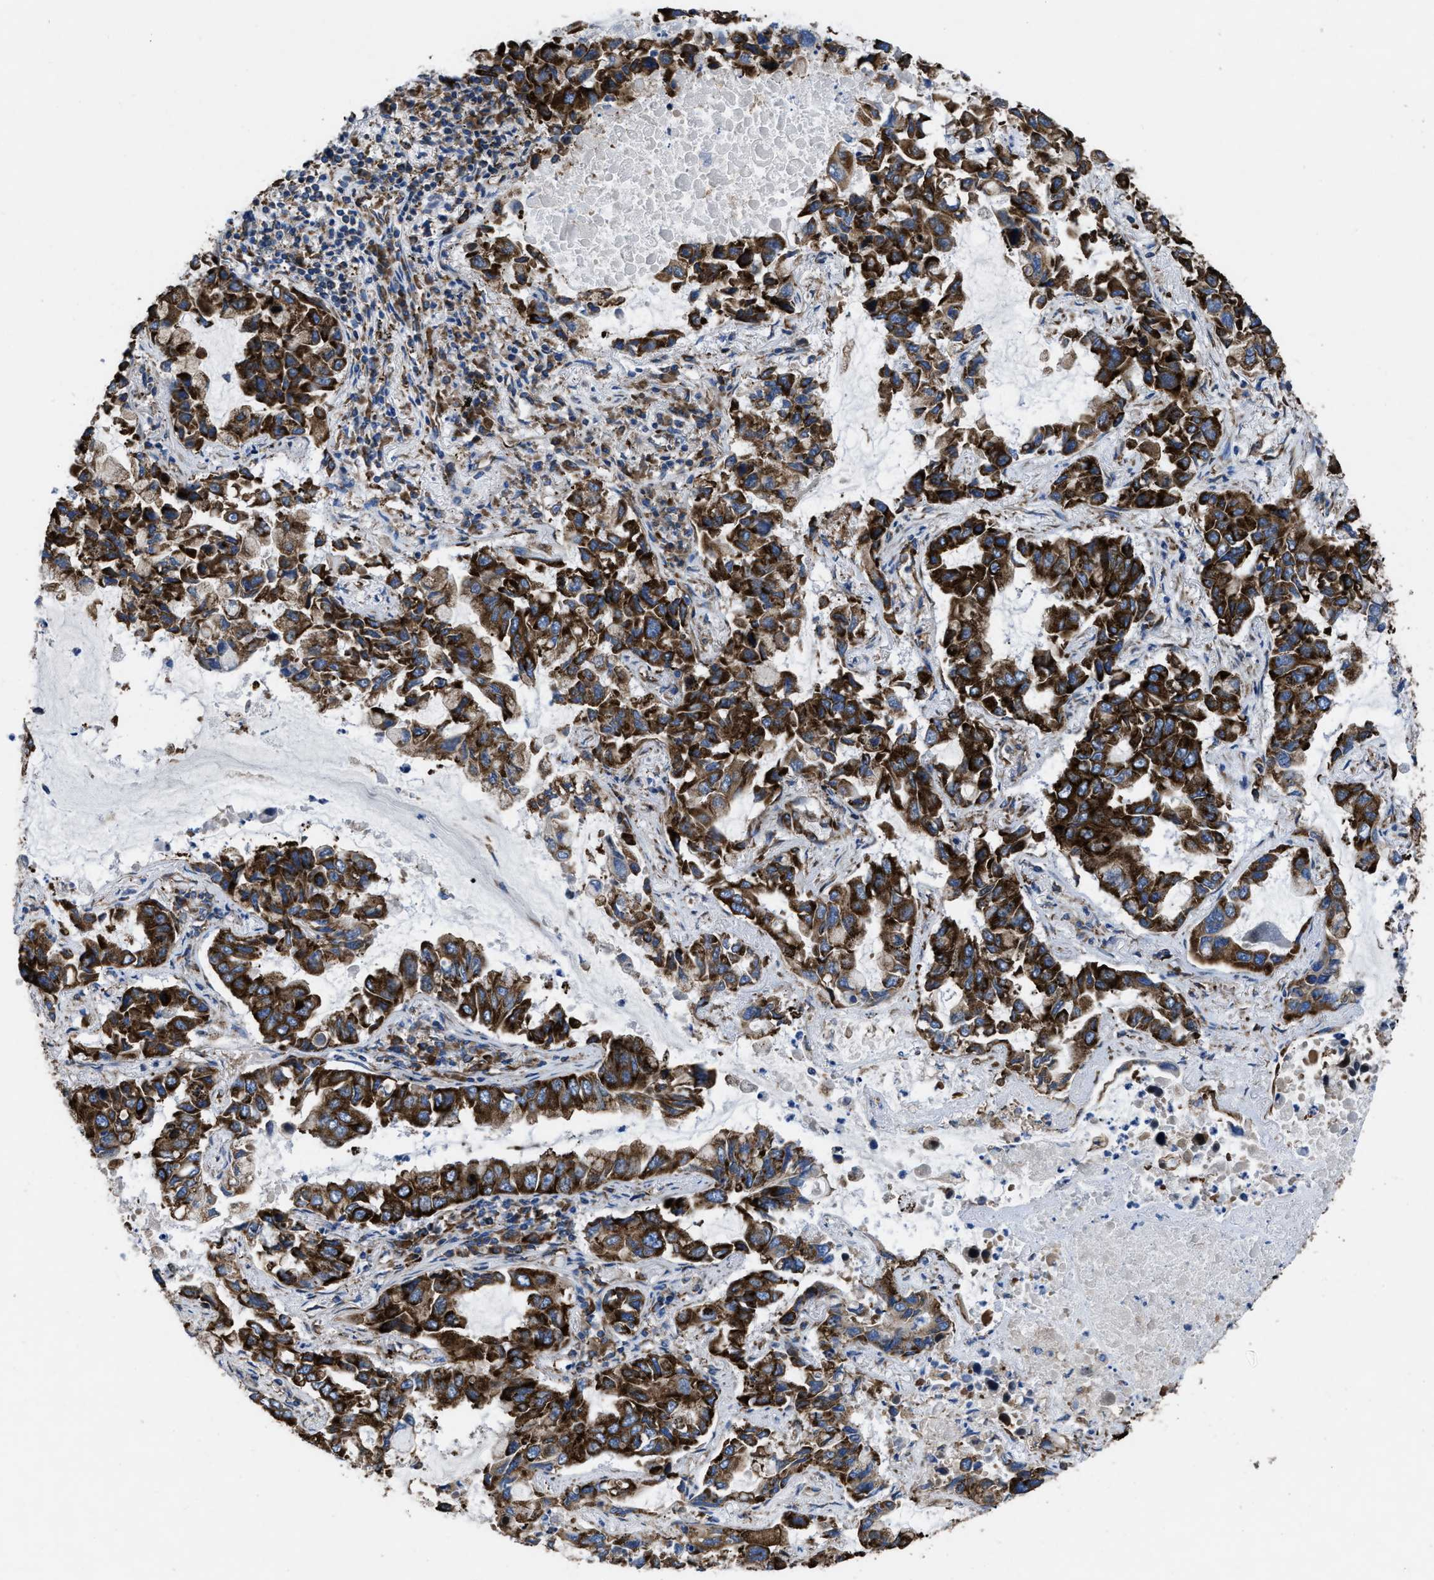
{"staining": {"intensity": "strong", "quantity": ">75%", "location": "cytoplasmic/membranous"}, "tissue": "lung cancer", "cell_type": "Tumor cells", "image_type": "cancer", "snomed": [{"axis": "morphology", "description": "Adenocarcinoma, NOS"}, {"axis": "topography", "description": "Lung"}], "caption": "High-magnification brightfield microscopy of lung cancer stained with DAB (brown) and counterstained with hematoxylin (blue). tumor cells exhibit strong cytoplasmic/membranous positivity is seen in approximately>75% of cells.", "gene": "CAPRIN1", "patient": {"sex": "male", "age": 64}}